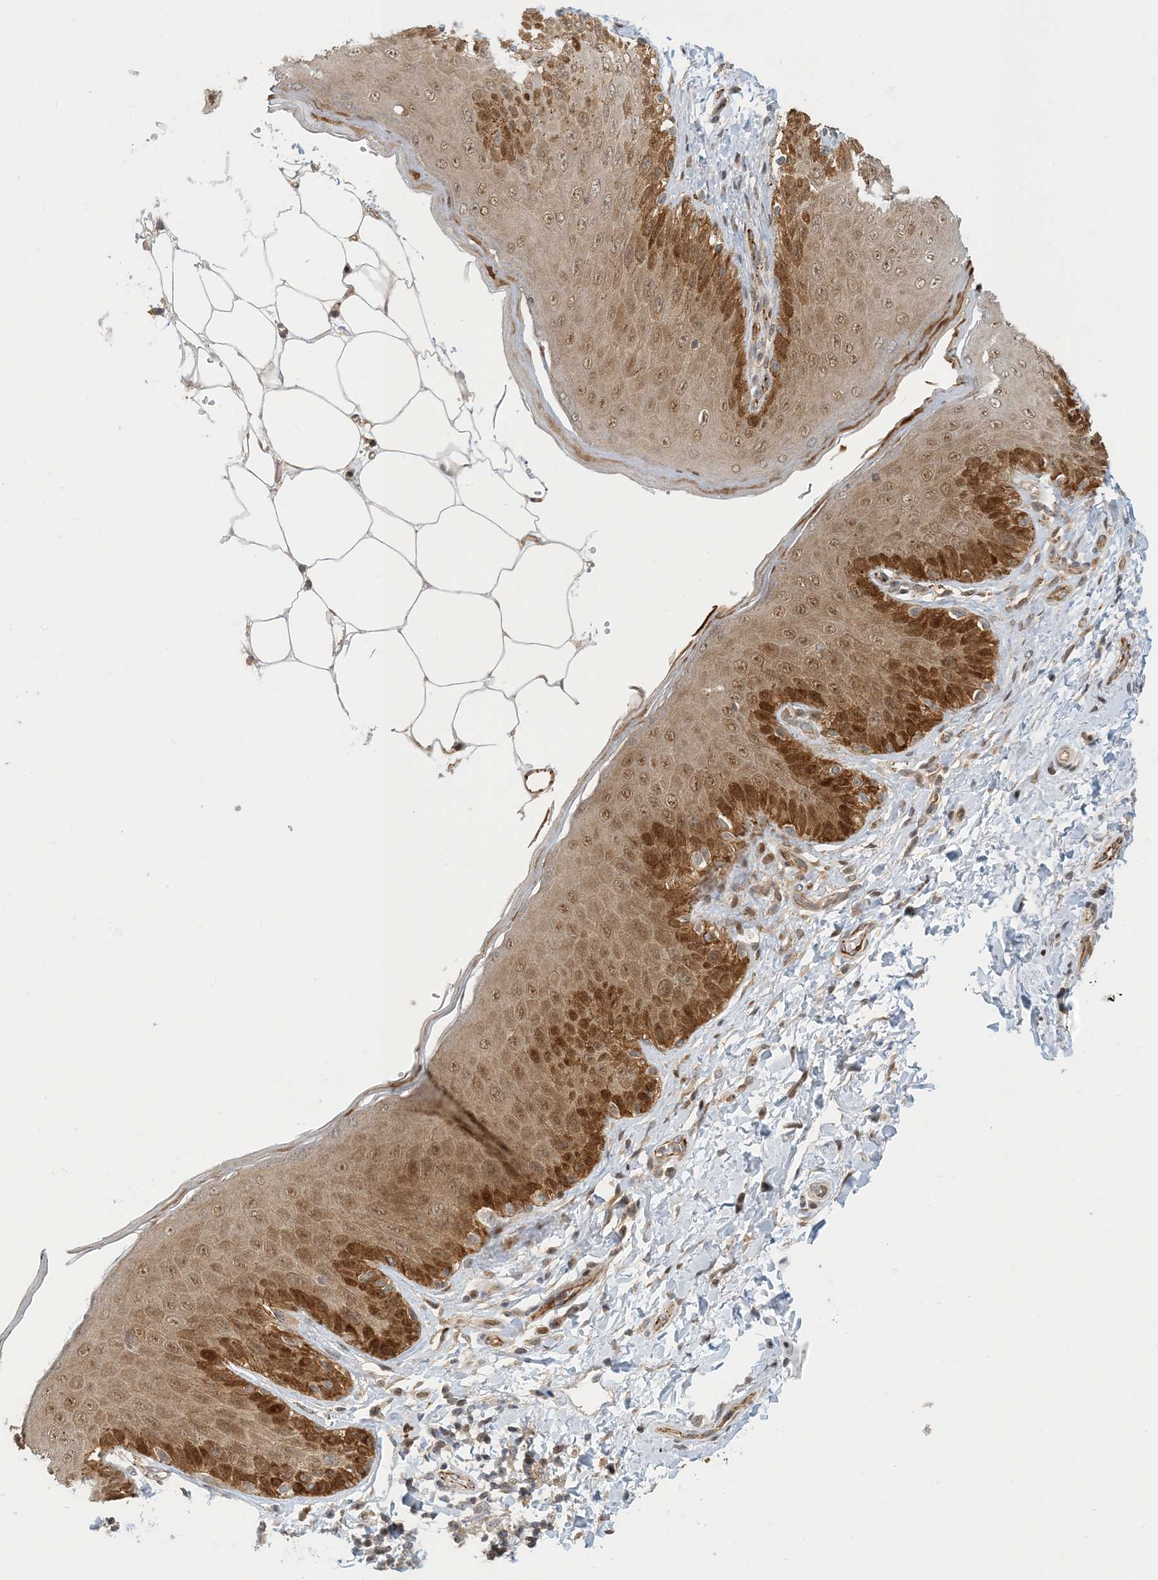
{"staining": {"intensity": "strong", "quantity": "25%-75%", "location": "cytoplasmic/membranous,nuclear"}, "tissue": "skin", "cell_type": "Epidermal cells", "image_type": "normal", "snomed": [{"axis": "morphology", "description": "Normal tissue, NOS"}, {"axis": "topography", "description": "Anal"}], "caption": "The photomicrograph reveals staining of benign skin, revealing strong cytoplasmic/membranous,nuclear protein expression (brown color) within epidermal cells.", "gene": "MAPKBP1", "patient": {"sex": "male", "age": 44}}